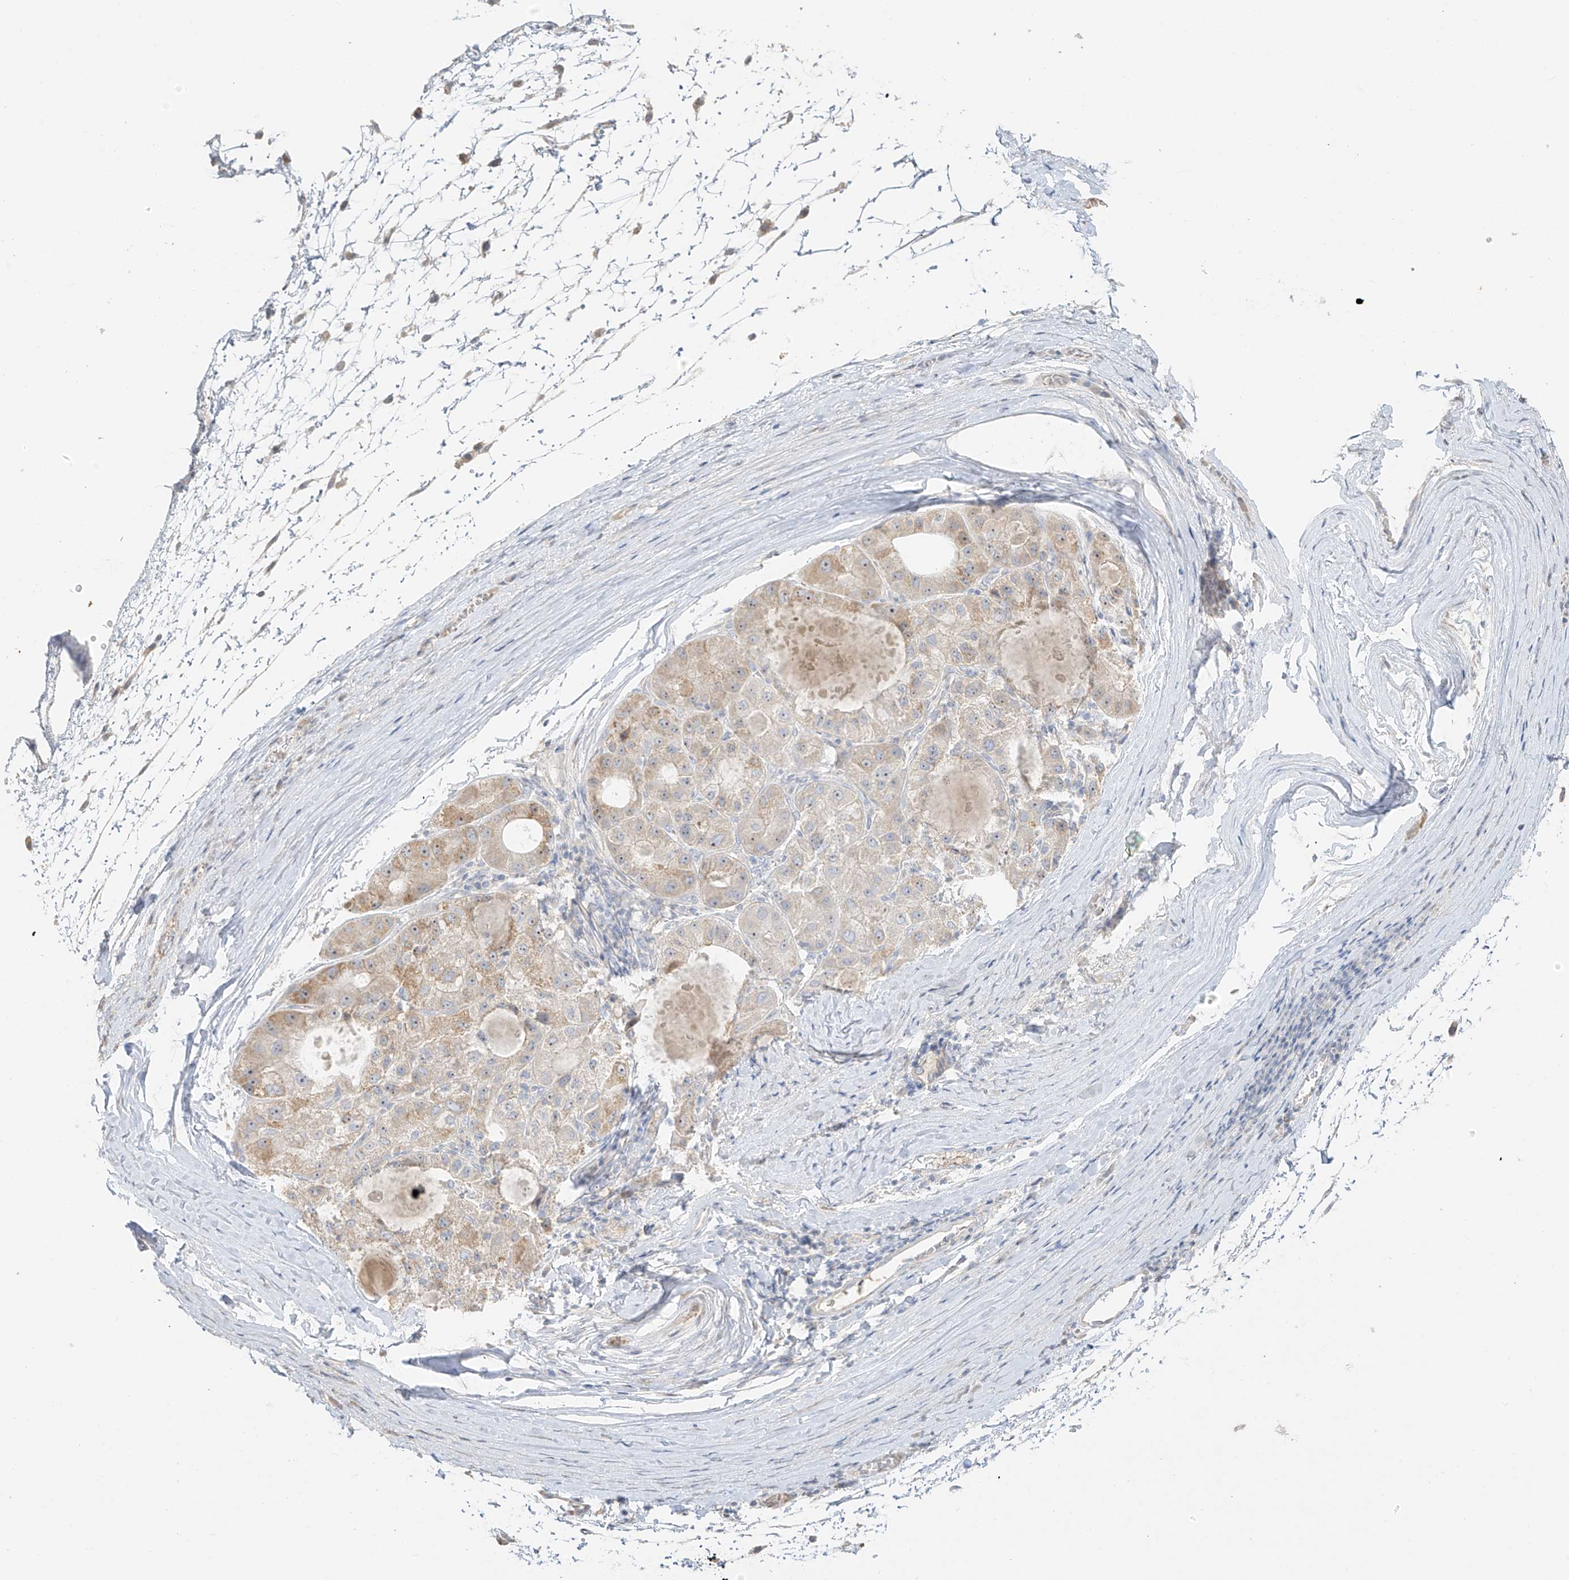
{"staining": {"intensity": "weak", "quantity": ">75%", "location": "cytoplasmic/membranous,nuclear"}, "tissue": "liver cancer", "cell_type": "Tumor cells", "image_type": "cancer", "snomed": [{"axis": "morphology", "description": "Carcinoma, Hepatocellular, NOS"}, {"axis": "topography", "description": "Liver"}], "caption": "High-magnification brightfield microscopy of hepatocellular carcinoma (liver) stained with DAB (3,3'-diaminobenzidine) (brown) and counterstained with hematoxylin (blue). tumor cells exhibit weak cytoplasmic/membranous and nuclear expression is seen in about>75% of cells.", "gene": "ZBTB41", "patient": {"sex": "male", "age": 80}}